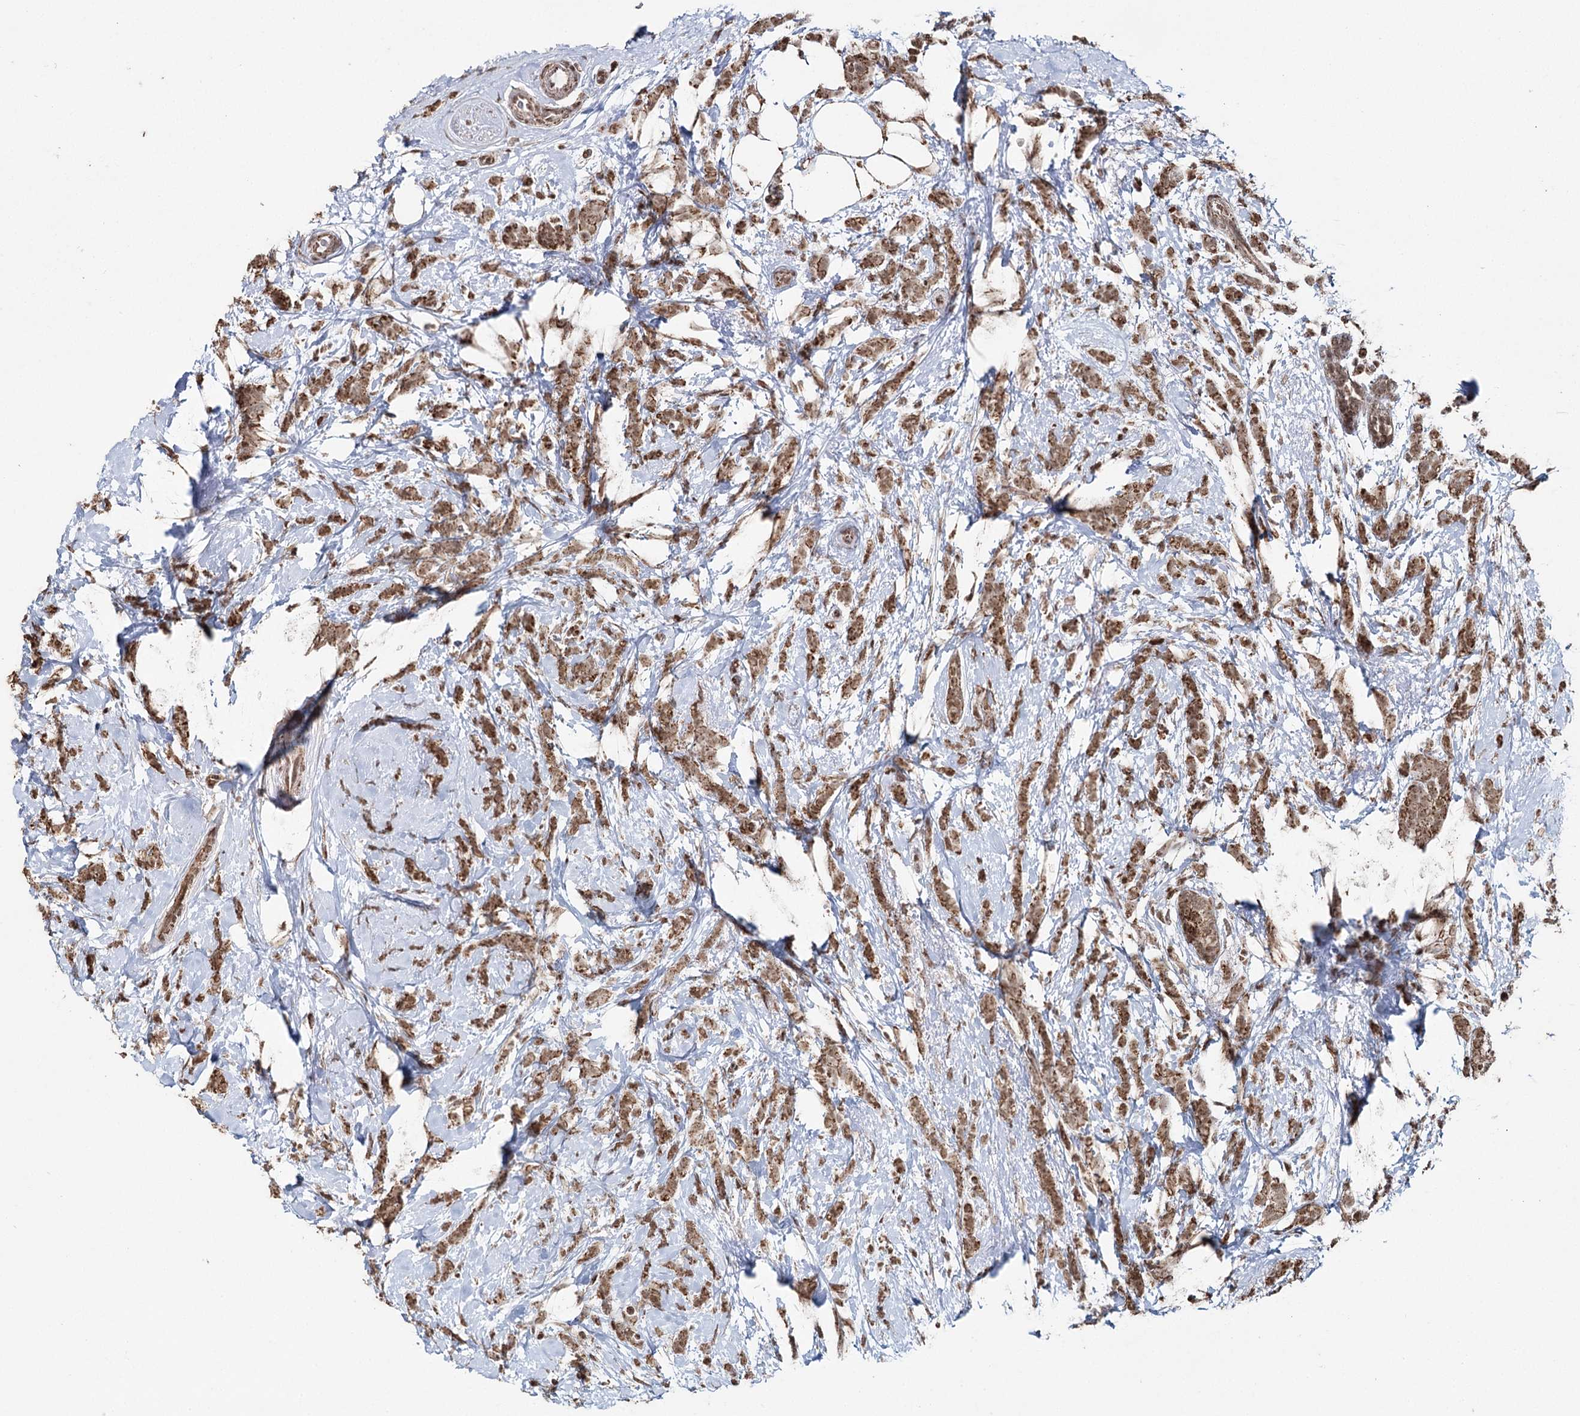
{"staining": {"intensity": "moderate", "quantity": ">75%", "location": "cytoplasmic/membranous,nuclear"}, "tissue": "breast cancer", "cell_type": "Tumor cells", "image_type": "cancer", "snomed": [{"axis": "morphology", "description": "Lobular carcinoma"}, {"axis": "topography", "description": "Breast"}], "caption": "Breast cancer (lobular carcinoma) stained for a protein reveals moderate cytoplasmic/membranous and nuclear positivity in tumor cells.", "gene": "PDHX", "patient": {"sex": "female", "age": 58}}